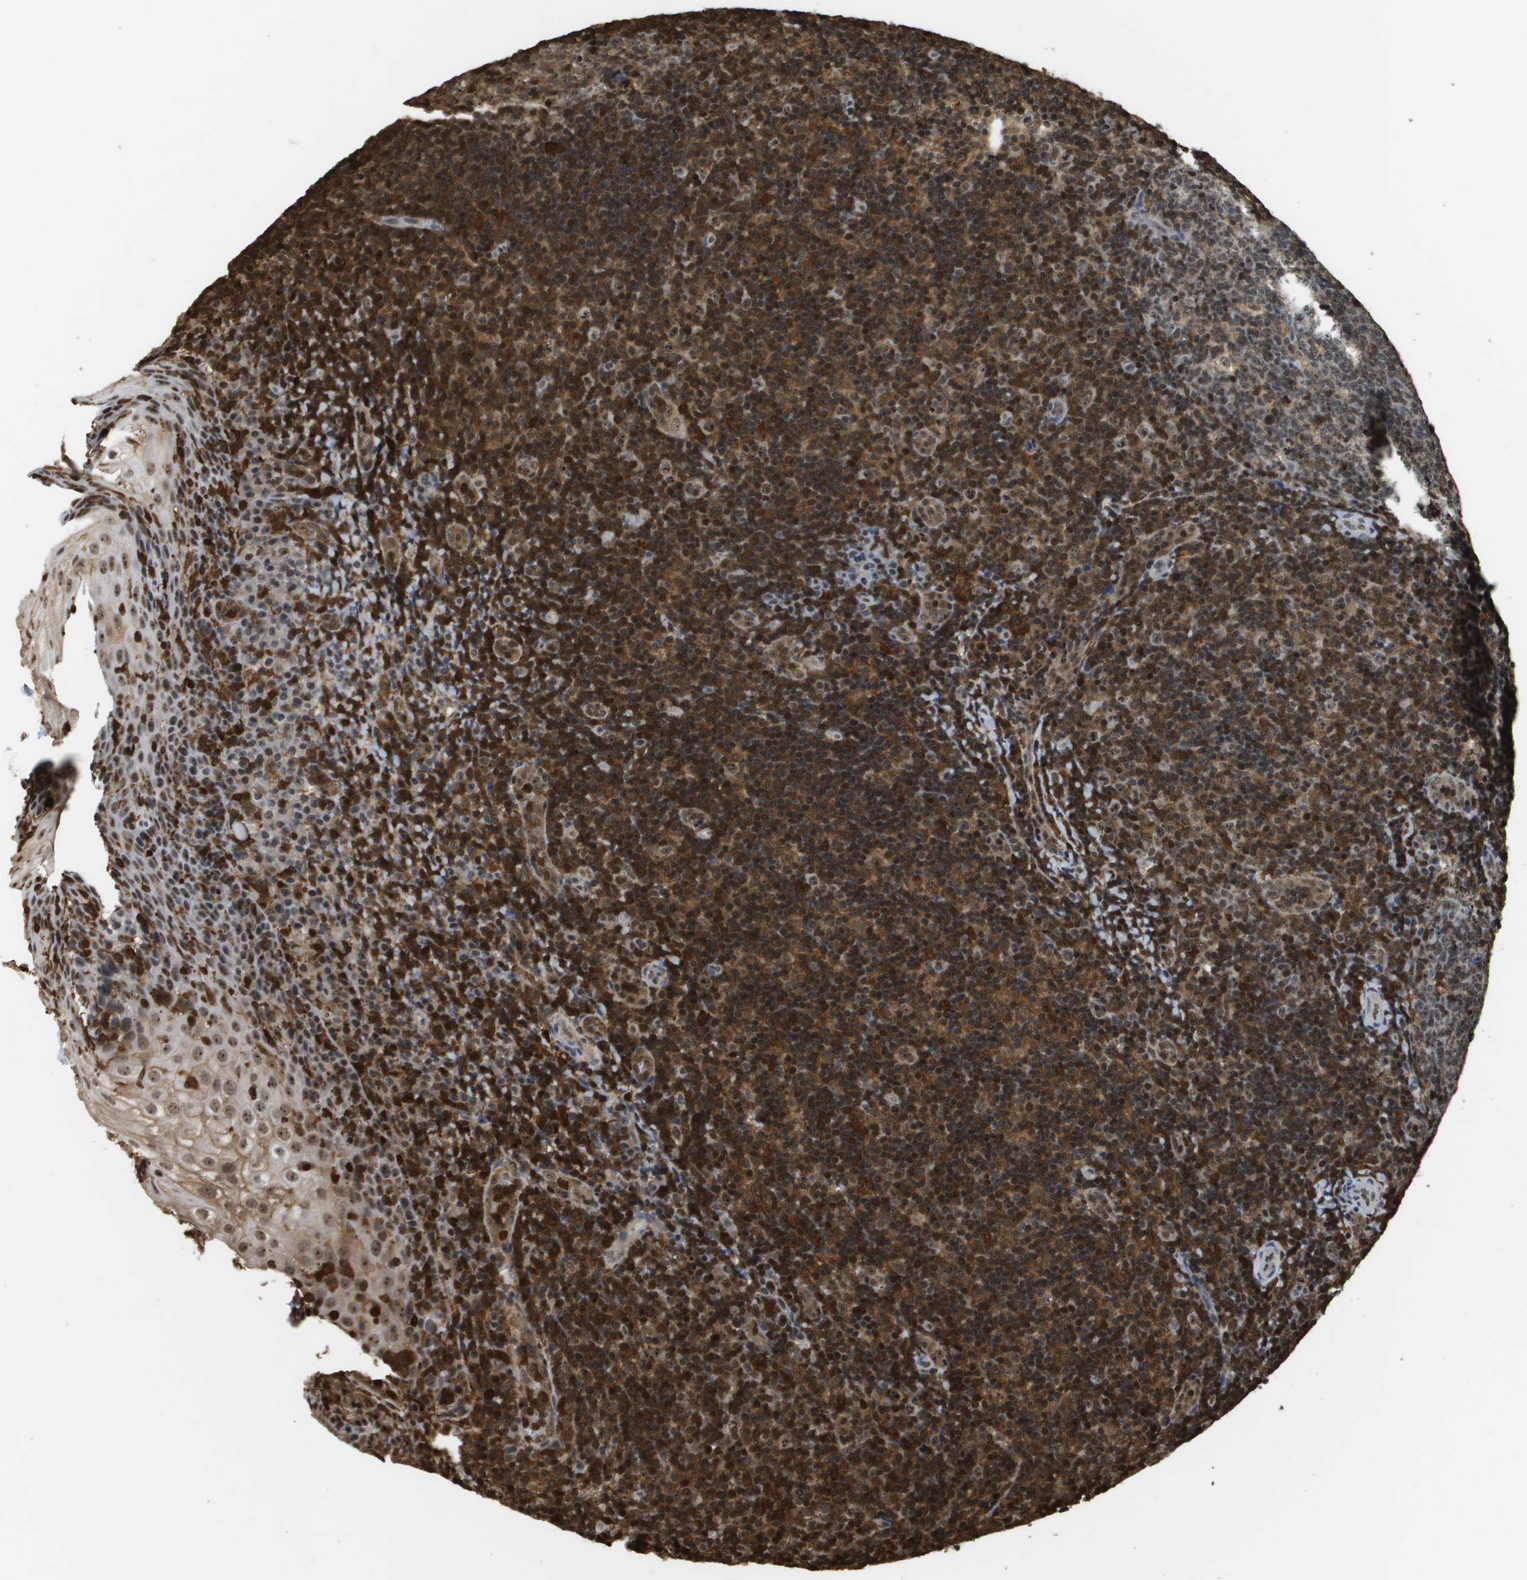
{"staining": {"intensity": "moderate", "quantity": ">75%", "location": "nuclear"}, "tissue": "tonsil", "cell_type": "Germinal center cells", "image_type": "normal", "snomed": [{"axis": "morphology", "description": "Normal tissue, NOS"}, {"axis": "topography", "description": "Tonsil"}], "caption": "Tonsil stained for a protein shows moderate nuclear positivity in germinal center cells. The staining is performed using DAB brown chromogen to label protein expression. The nuclei are counter-stained blue using hematoxylin.", "gene": "EP400", "patient": {"sex": "male", "age": 37}}